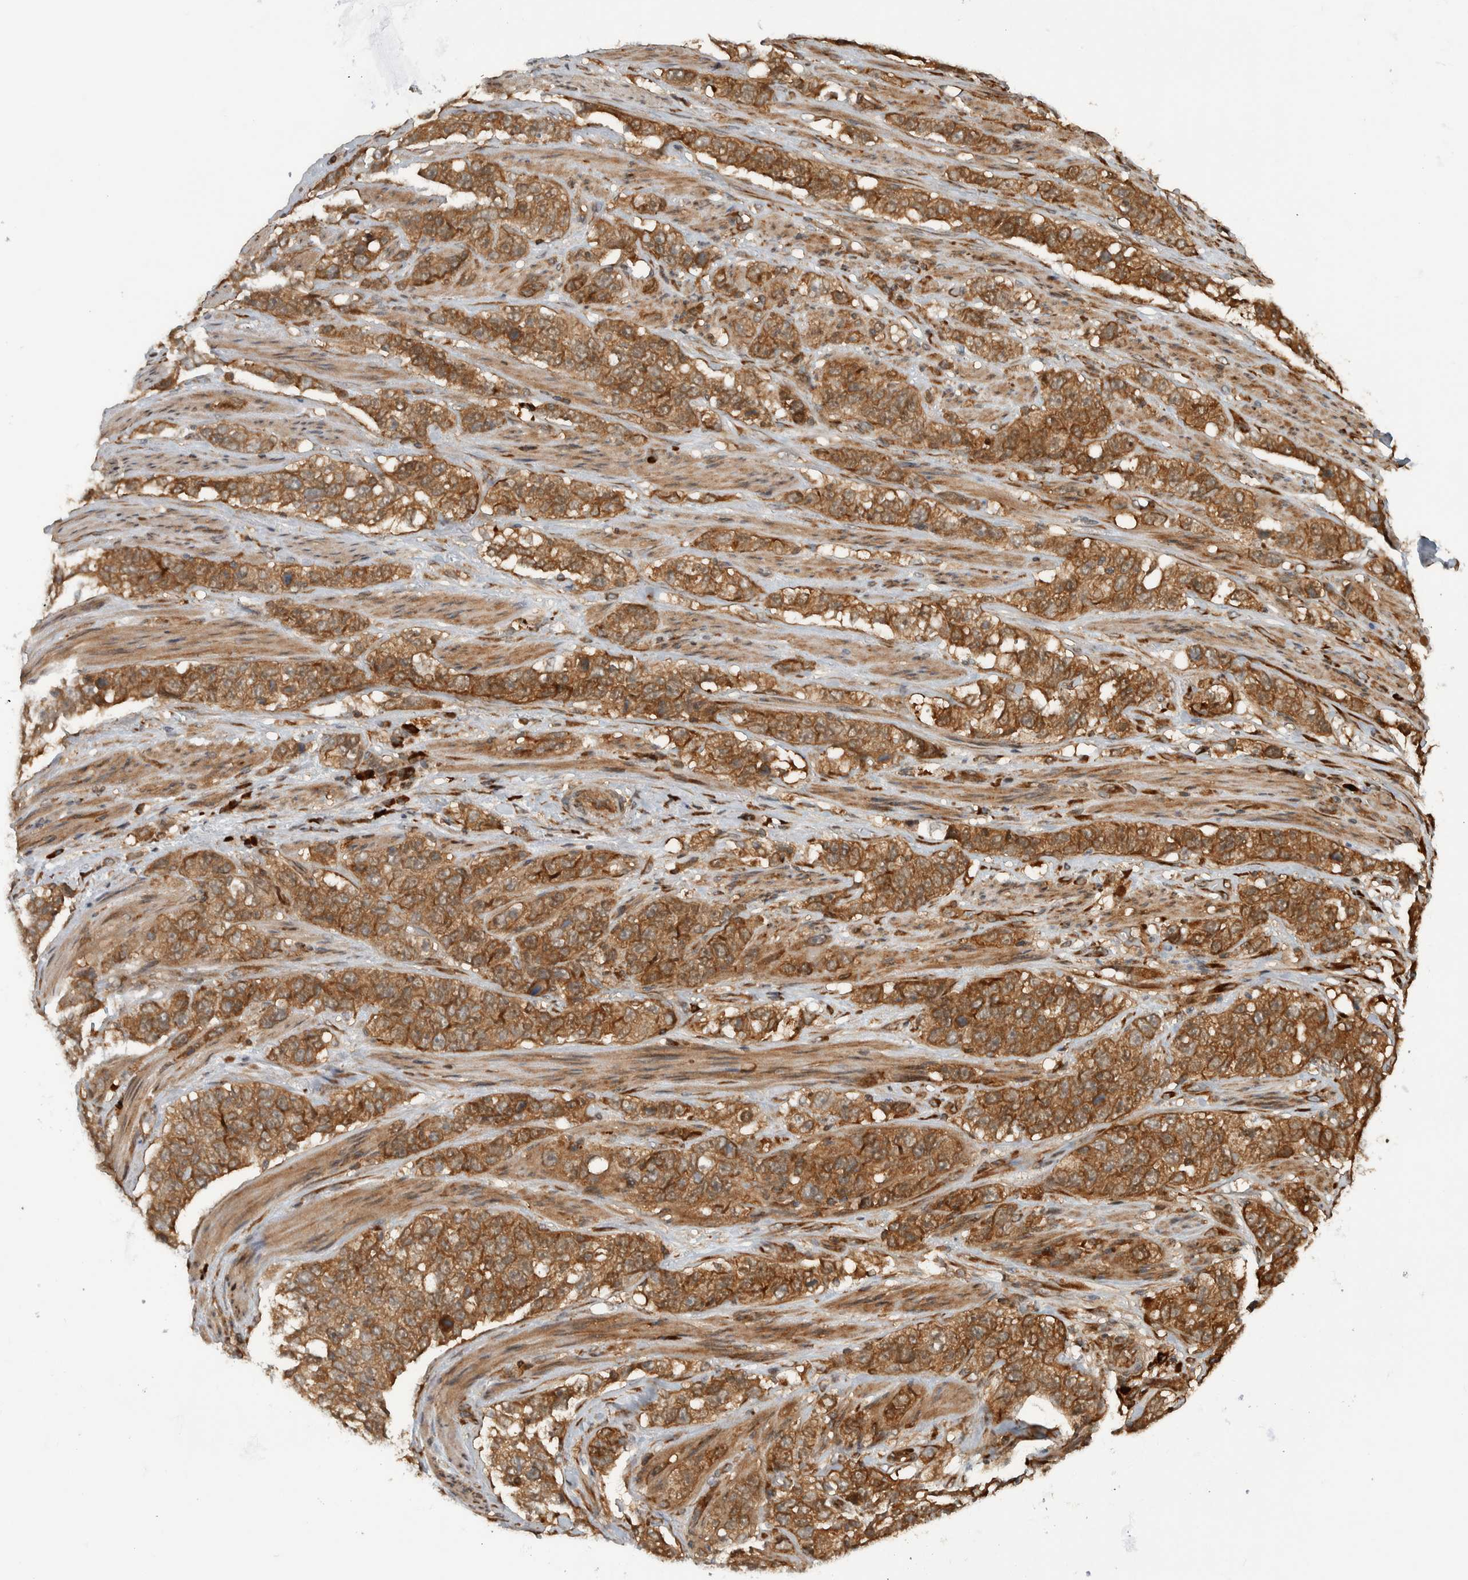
{"staining": {"intensity": "moderate", "quantity": ">75%", "location": "cytoplasmic/membranous"}, "tissue": "stomach cancer", "cell_type": "Tumor cells", "image_type": "cancer", "snomed": [{"axis": "morphology", "description": "Adenocarcinoma, NOS"}, {"axis": "topography", "description": "Stomach"}], "caption": "Immunohistochemical staining of human stomach cancer (adenocarcinoma) exhibits medium levels of moderate cytoplasmic/membranous positivity in approximately >75% of tumor cells.", "gene": "CNTROB", "patient": {"sex": "male", "age": 48}}